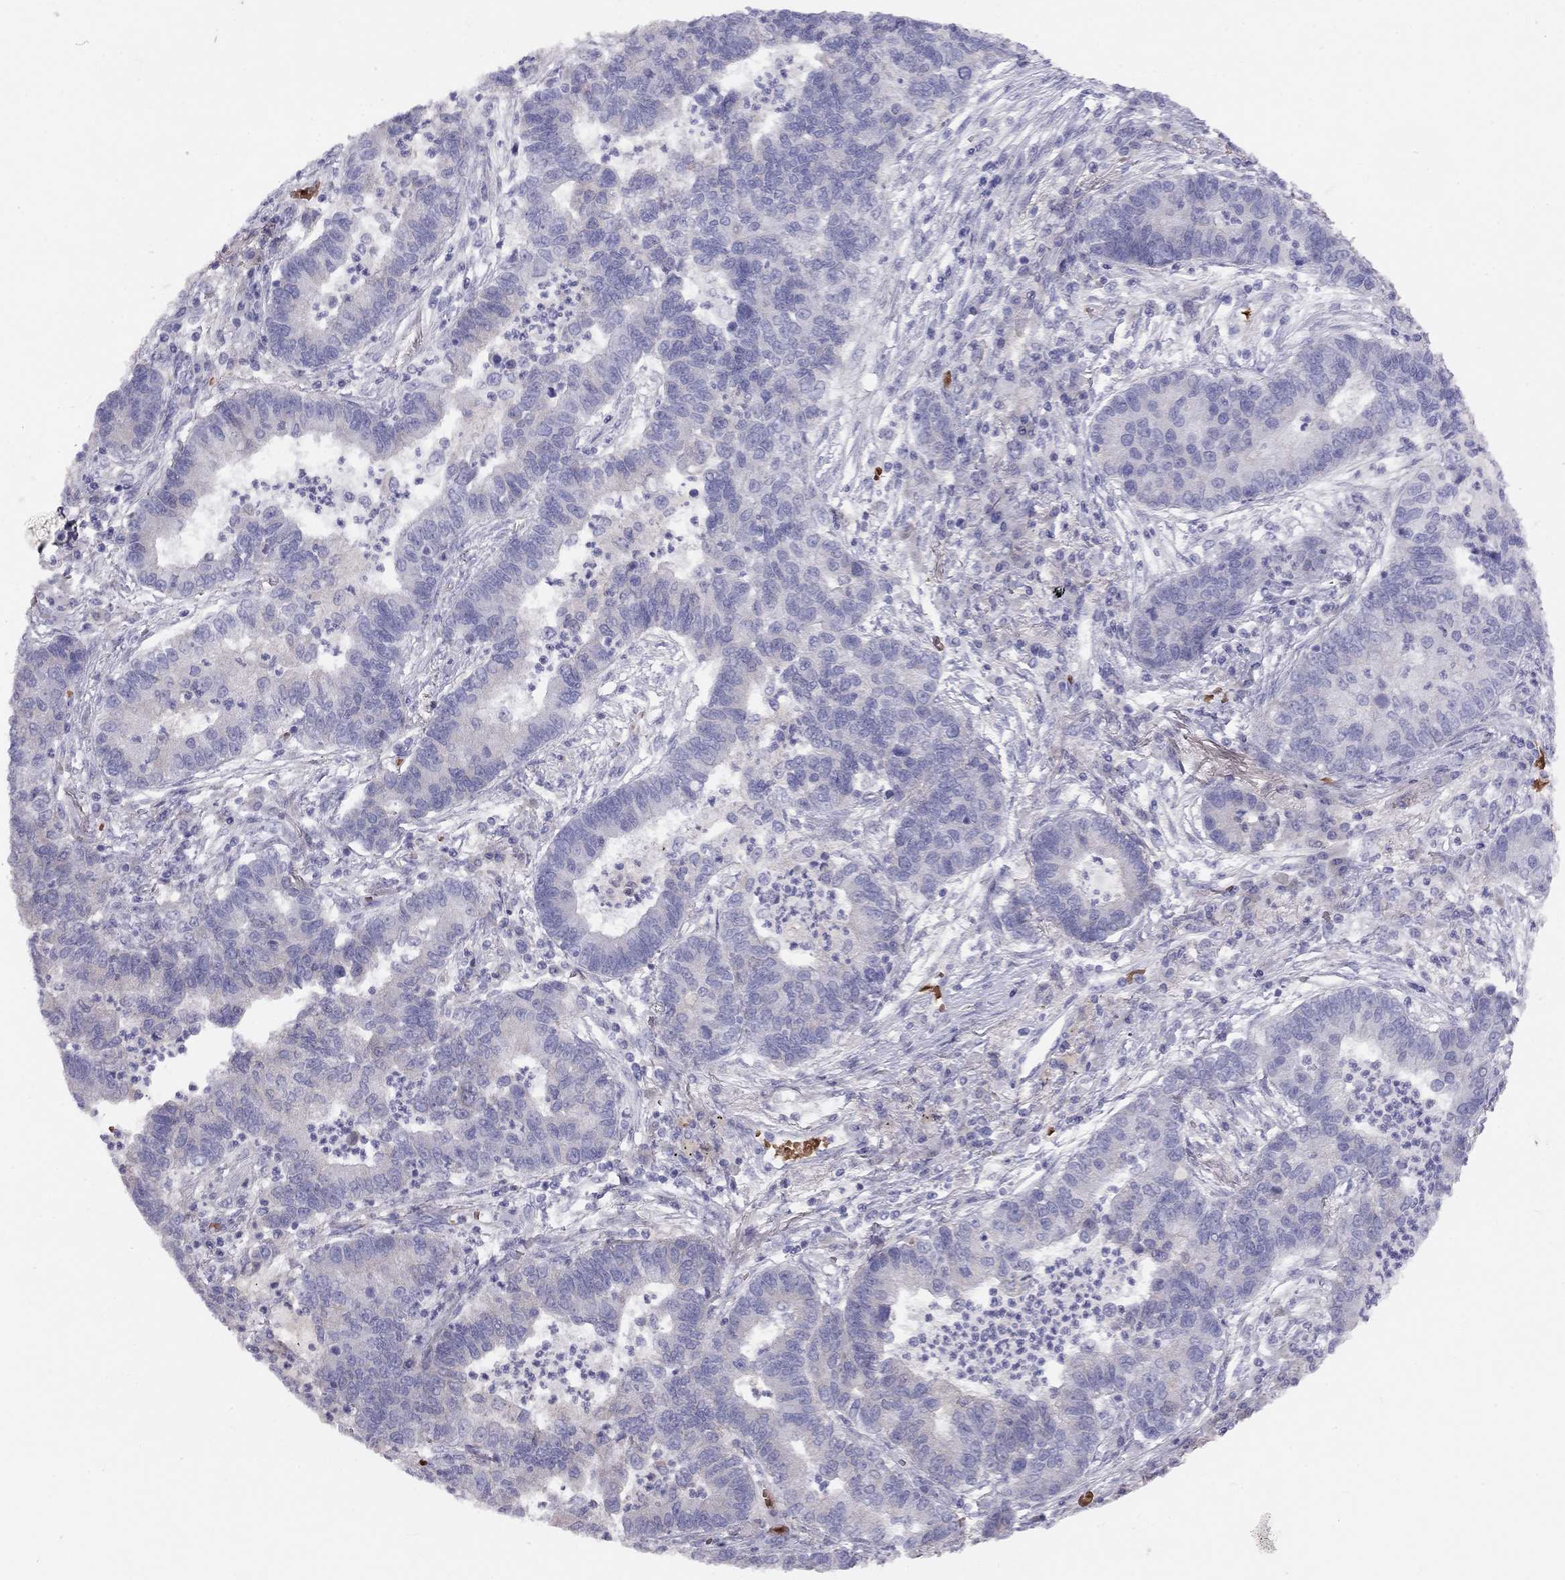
{"staining": {"intensity": "negative", "quantity": "none", "location": "none"}, "tissue": "lung cancer", "cell_type": "Tumor cells", "image_type": "cancer", "snomed": [{"axis": "morphology", "description": "Adenocarcinoma, NOS"}, {"axis": "topography", "description": "Lung"}], "caption": "Immunohistochemical staining of human lung adenocarcinoma exhibits no significant positivity in tumor cells. (DAB (3,3'-diaminobenzidine) IHC, high magnification).", "gene": "RHD", "patient": {"sex": "female", "age": 57}}